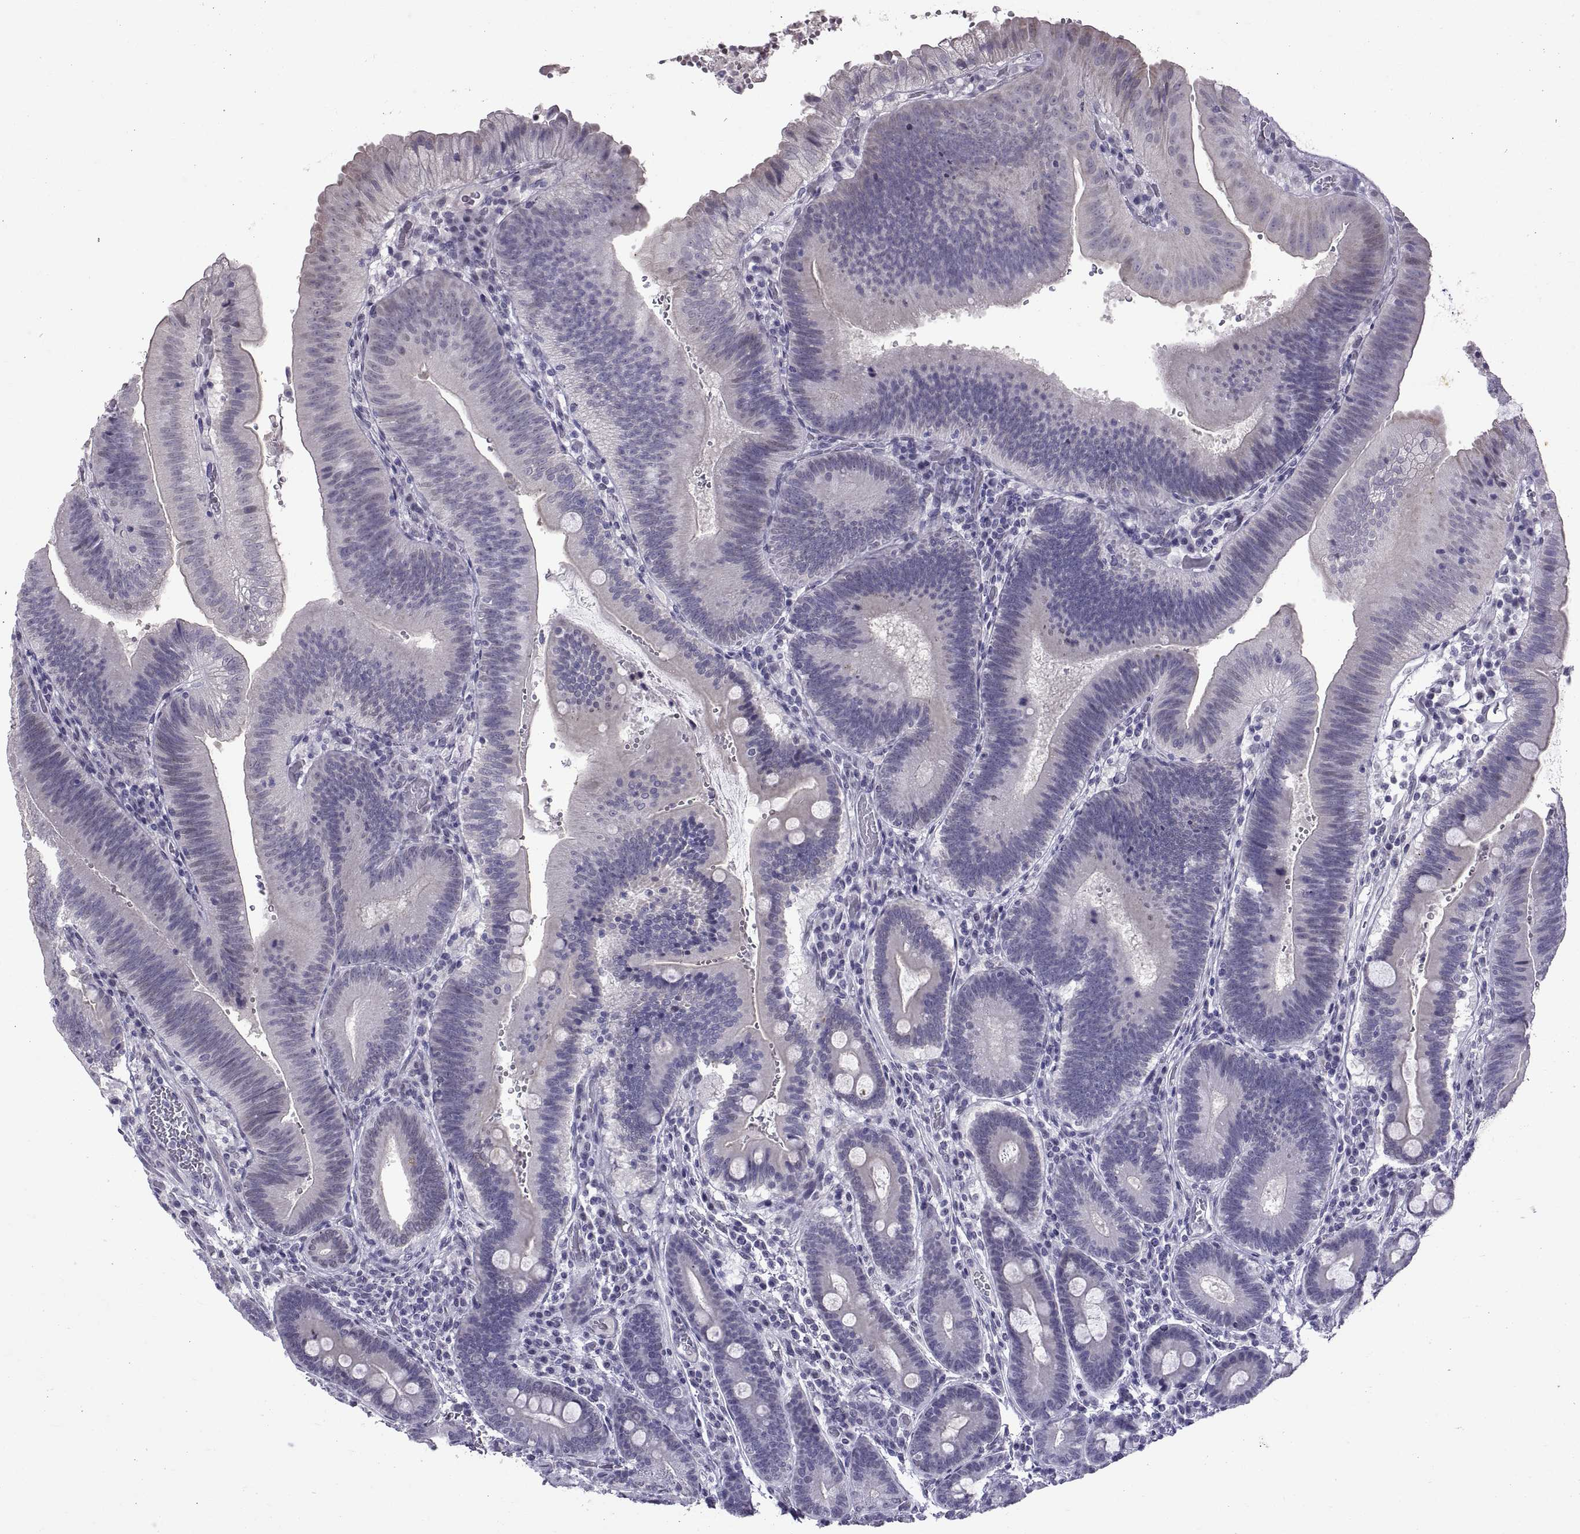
{"staining": {"intensity": "negative", "quantity": "none", "location": "none"}, "tissue": "duodenum", "cell_type": "Glandular cells", "image_type": "normal", "snomed": [{"axis": "morphology", "description": "Normal tissue, NOS"}, {"axis": "topography", "description": "Duodenum"}], "caption": "Glandular cells show no significant staining in unremarkable duodenum. The staining is performed using DAB brown chromogen with nuclei counter-stained in using hematoxylin.", "gene": "KRT77", "patient": {"sex": "female", "age": 62}}